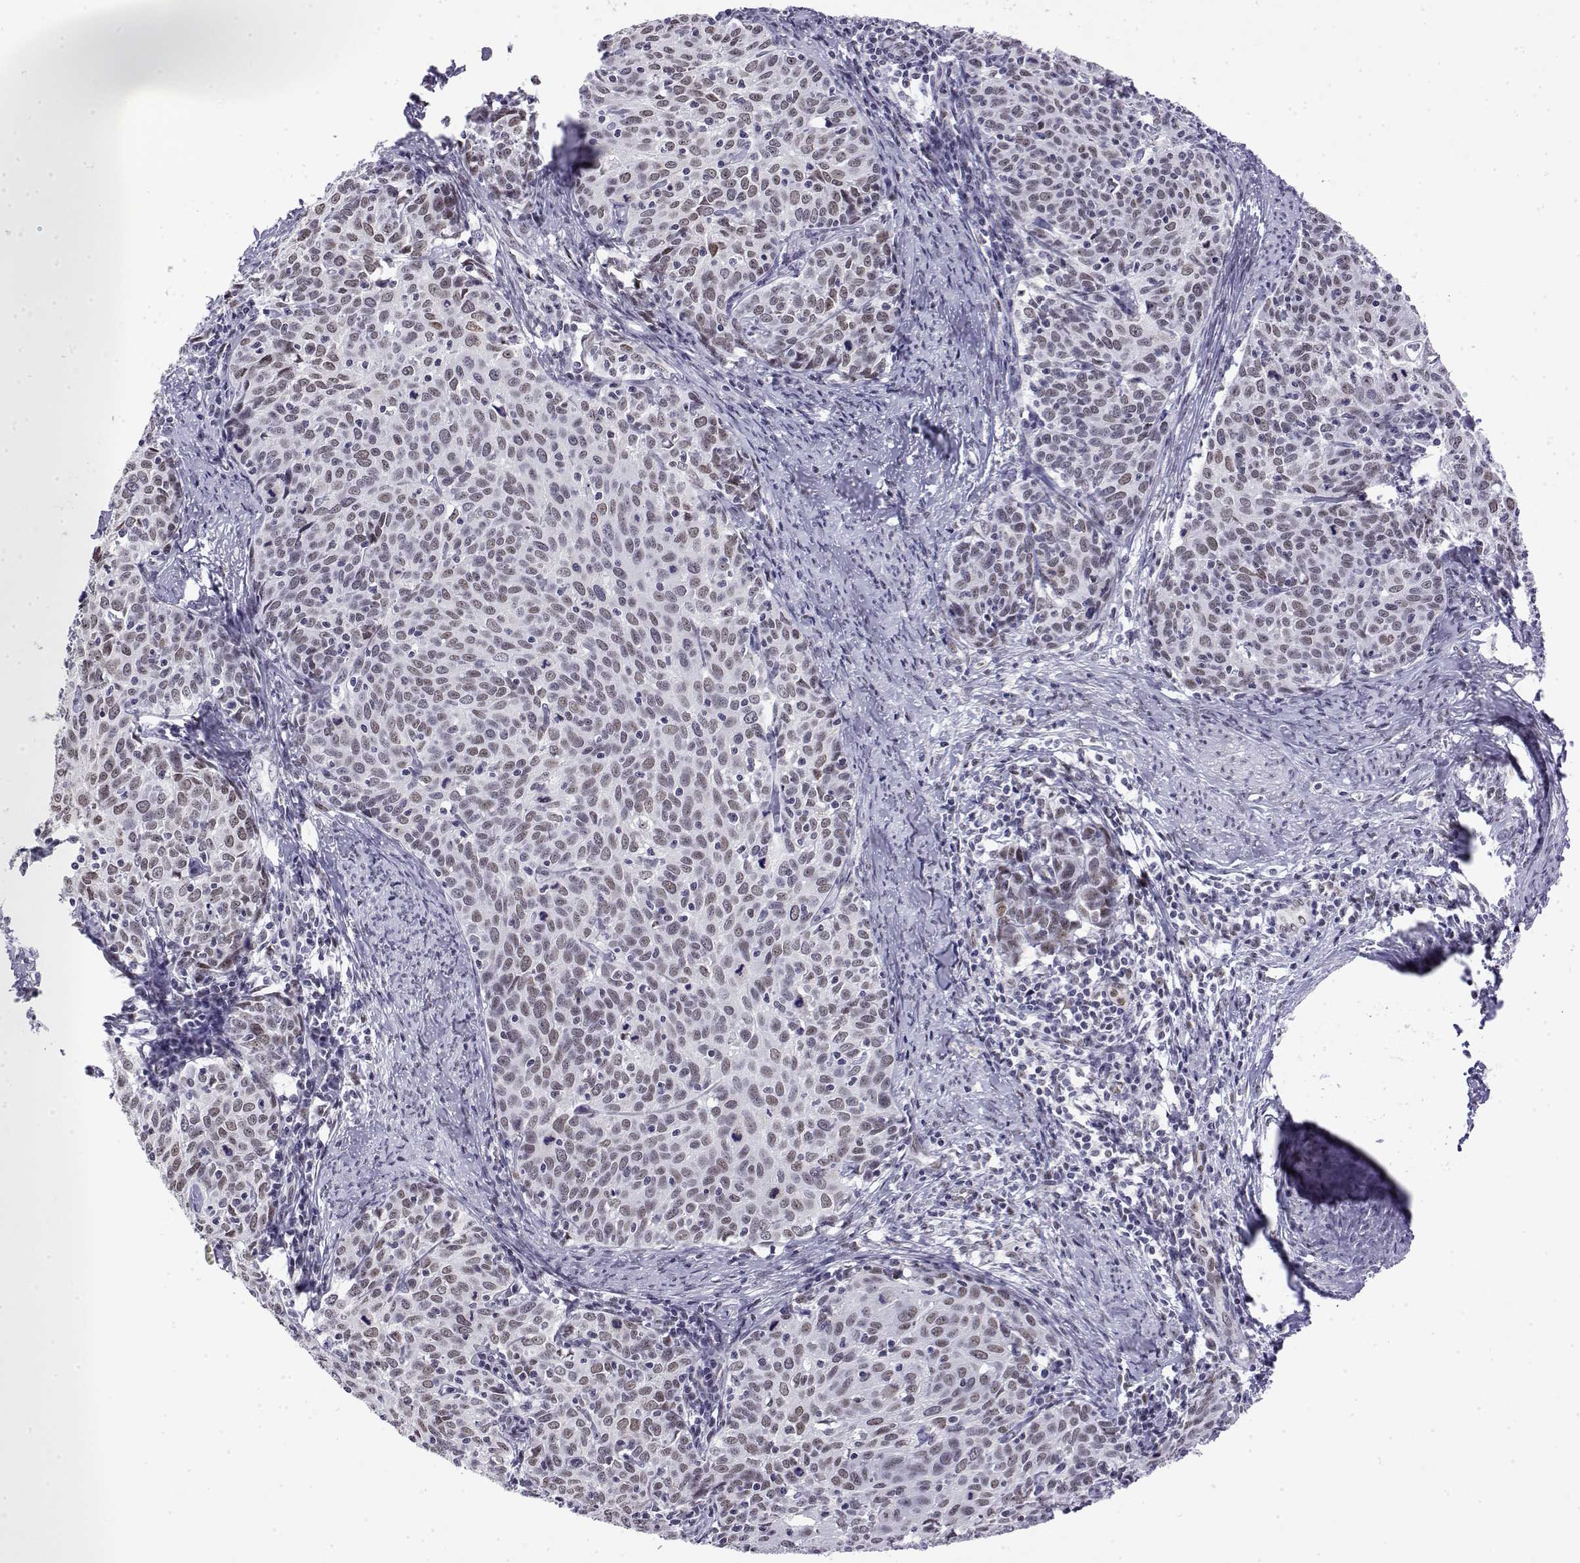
{"staining": {"intensity": "weak", "quantity": "<25%", "location": "nuclear"}, "tissue": "cervical cancer", "cell_type": "Tumor cells", "image_type": "cancer", "snomed": [{"axis": "morphology", "description": "Squamous cell carcinoma, NOS"}, {"axis": "topography", "description": "Cervix"}], "caption": "Protein analysis of cervical cancer (squamous cell carcinoma) displays no significant positivity in tumor cells. The staining is performed using DAB (3,3'-diaminobenzidine) brown chromogen with nuclei counter-stained in using hematoxylin.", "gene": "POLDIP3", "patient": {"sex": "female", "age": 62}}